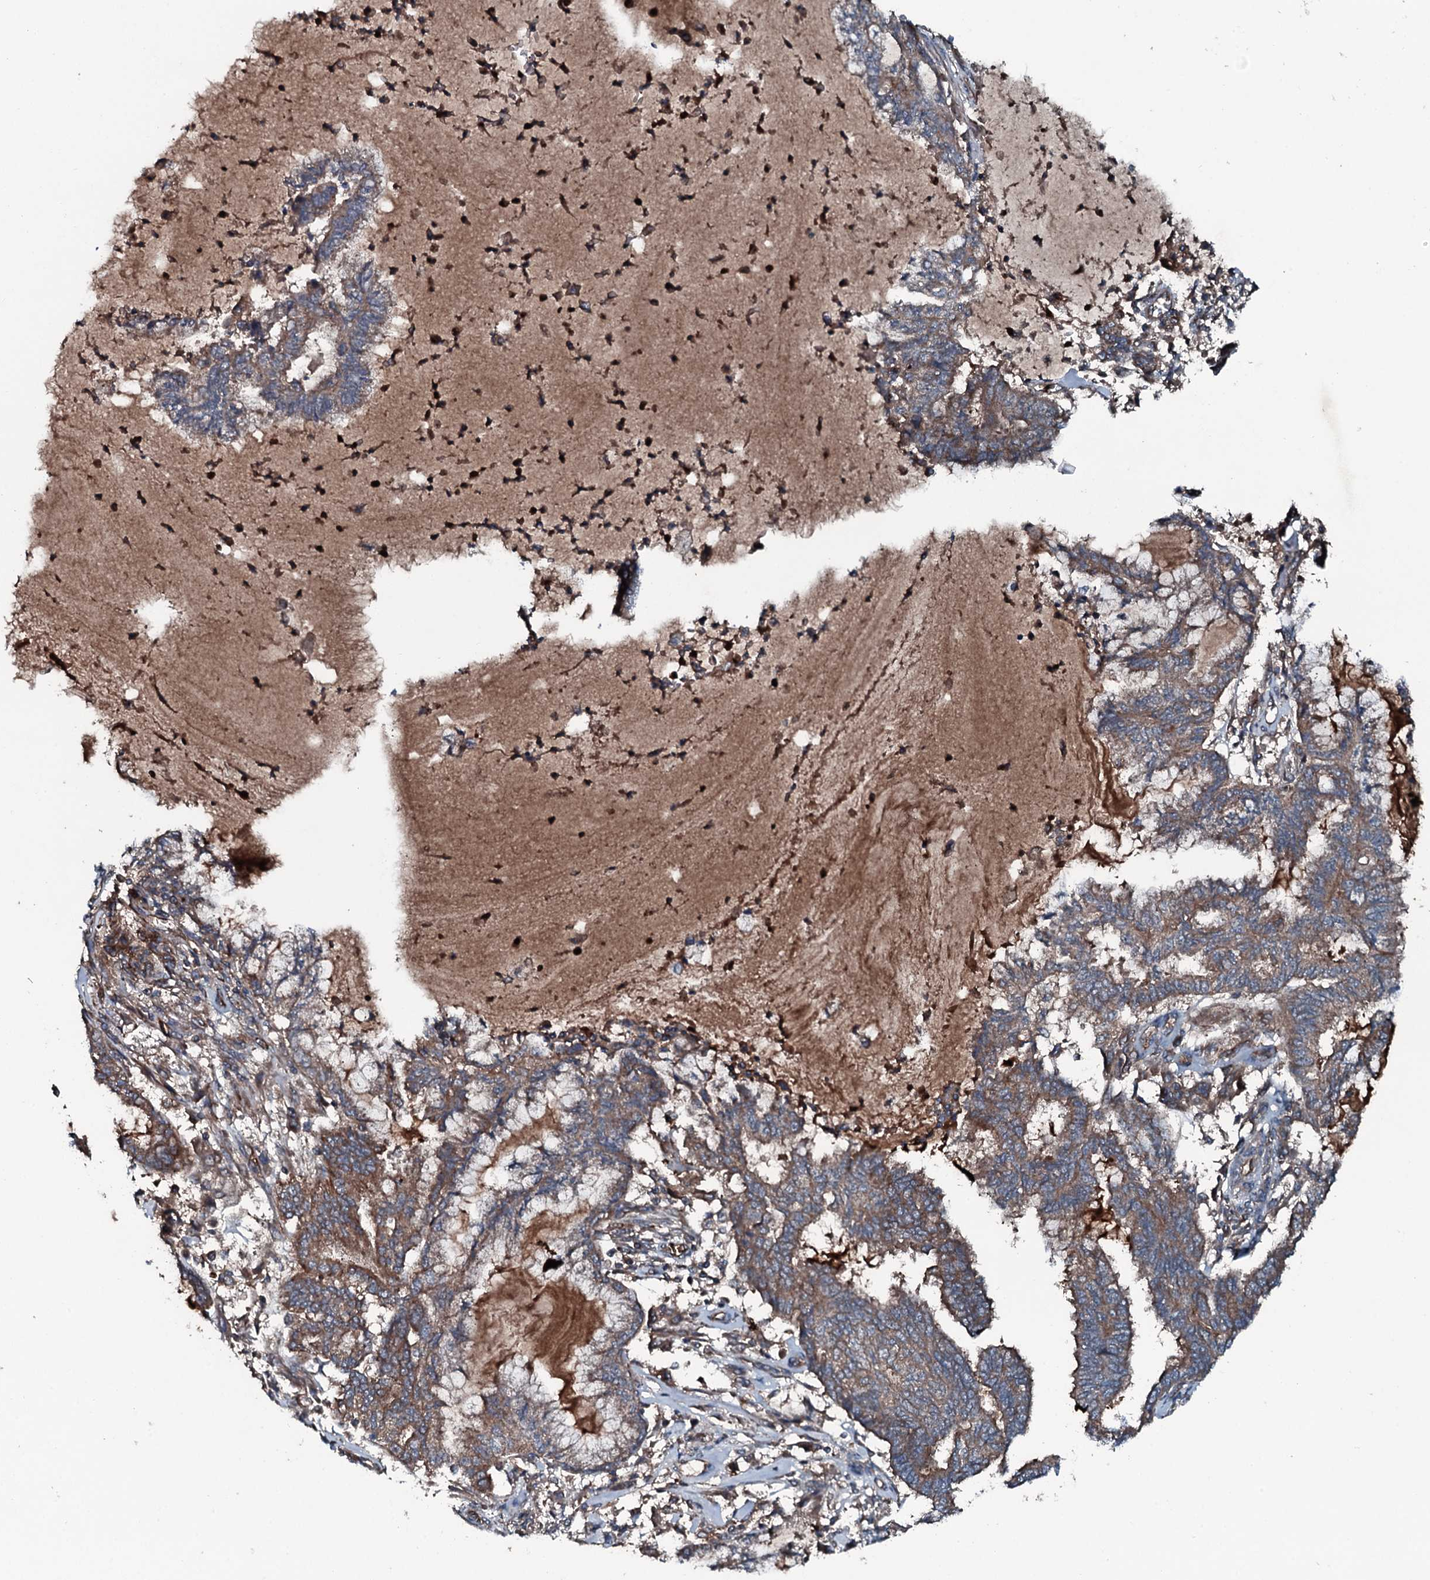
{"staining": {"intensity": "moderate", "quantity": ">75%", "location": "cytoplasmic/membranous"}, "tissue": "endometrial cancer", "cell_type": "Tumor cells", "image_type": "cancer", "snomed": [{"axis": "morphology", "description": "Adenocarcinoma, NOS"}, {"axis": "topography", "description": "Endometrium"}], "caption": "An image of human endometrial cancer (adenocarcinoma) stained for a protein displays moderate cytoplasmic/membranous brown staining in tumor cells.", "gene": "TRIM7", "patient": {"sex": "female", "age": 86}}